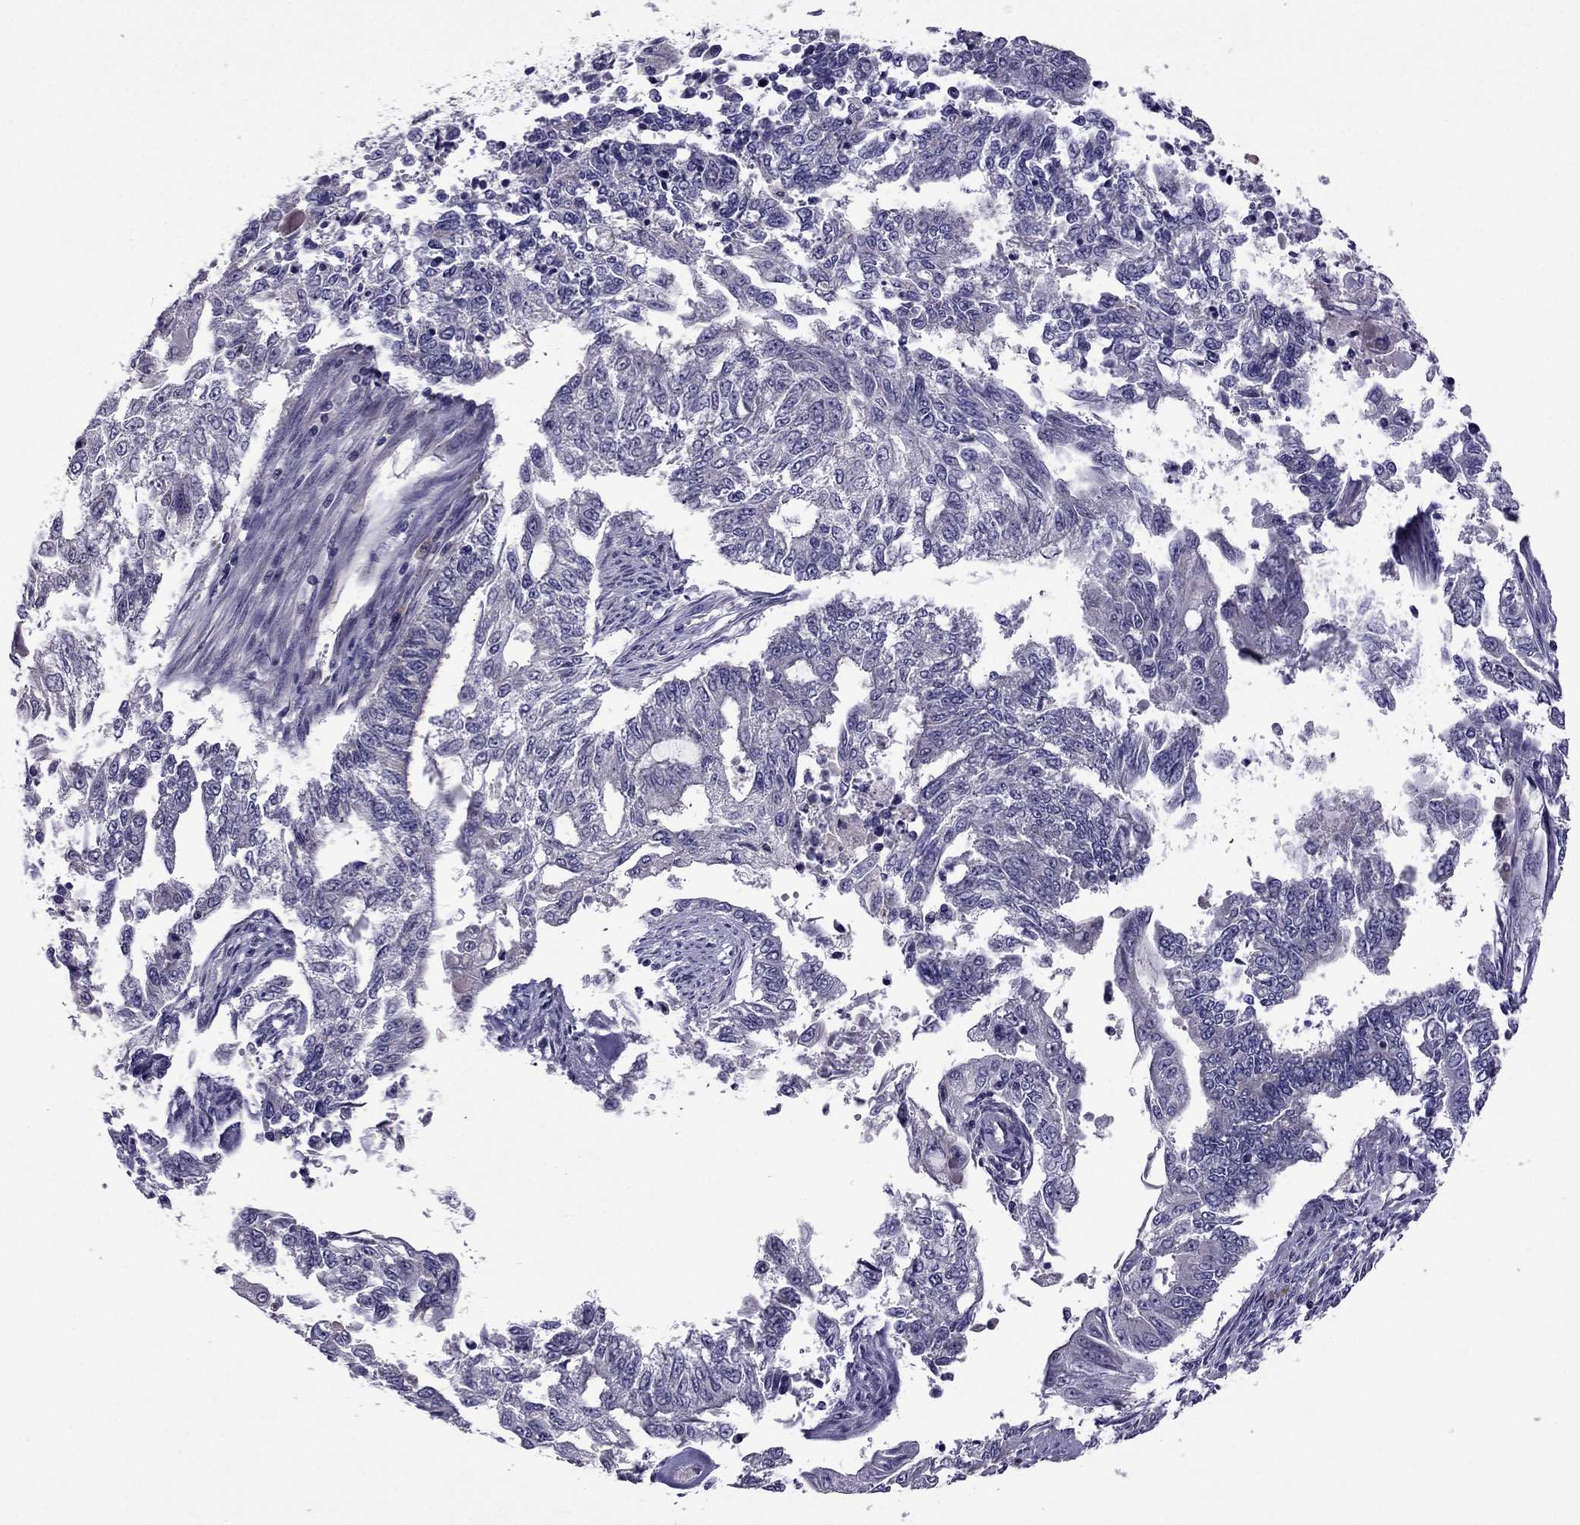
{"staining": {"intensity": "negative", "quantity": "none", "location": "none"}, "tissue": "endometrial cancer", "cell_type": "Tumor cells", "image_type": "cancer", "snomed": [{"axis": "morphology", "description": "Adenocarcinoma, NOS"}, {"axis": "topography", "description": "Uterus"}], "caption": "Human endometrial cancer (adenocarcinoma) stained for a protein using immunohistochemistry shows no staining in tumor cells.", "gene": "CDK5", "patient": {"sex": "female", "age": 59}}